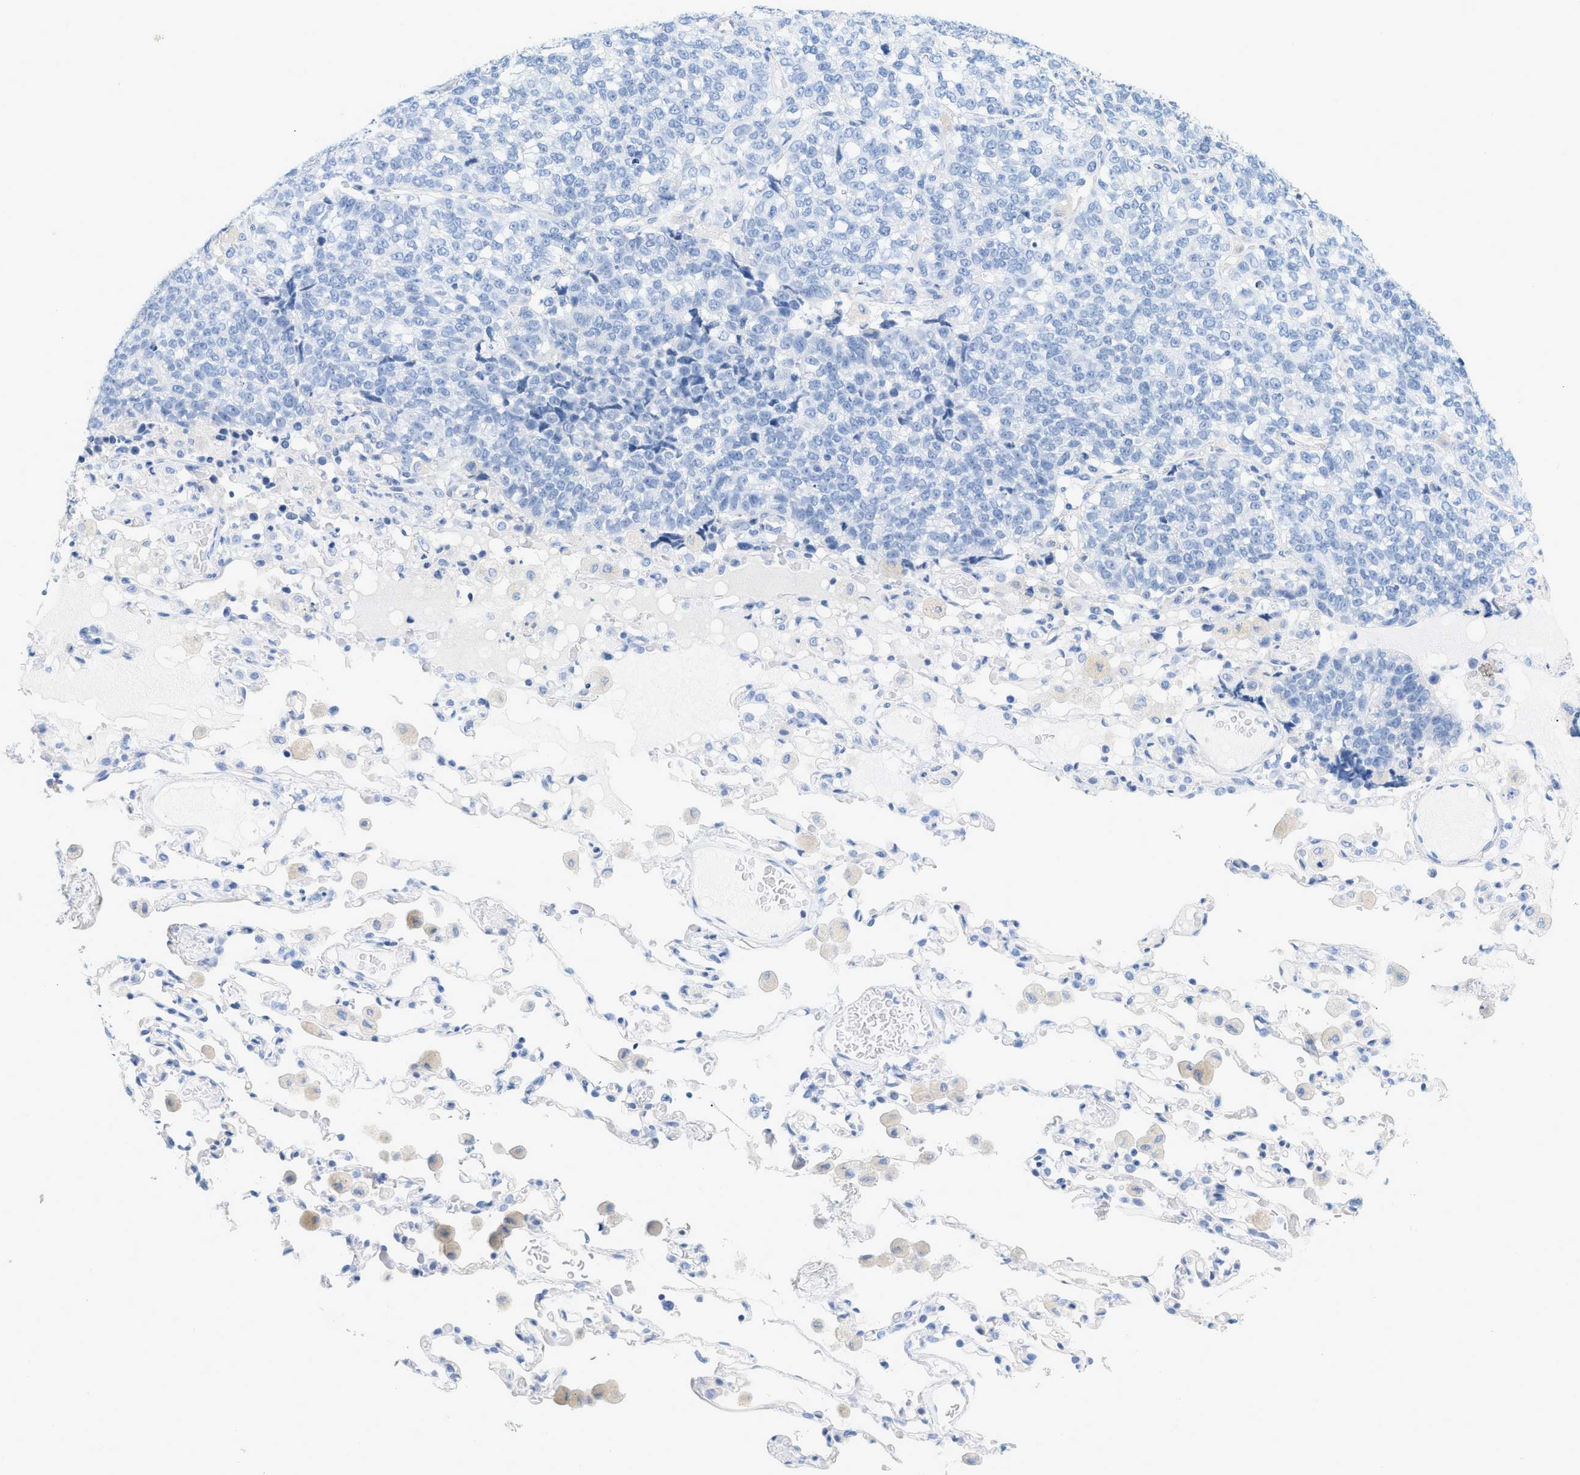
{"staining": {"intensity": "negative", "quantity": "none", "location": "none"}, "tissue": "lung cancer", "cell_type": "Tumor cells", "image_type": "cancer", "snomed": [{"axis": "morphology", "description": "Adenocarcinoma, NOS"}, {"axis": "topography", "description": "Lung"}], "caption": "The immunohistochemistry (IHC) image has no significant expression in tumor cells of lung cancer tissue.", "gene": "PAPPA", "patient": {"sex": "male", "age": 49}}